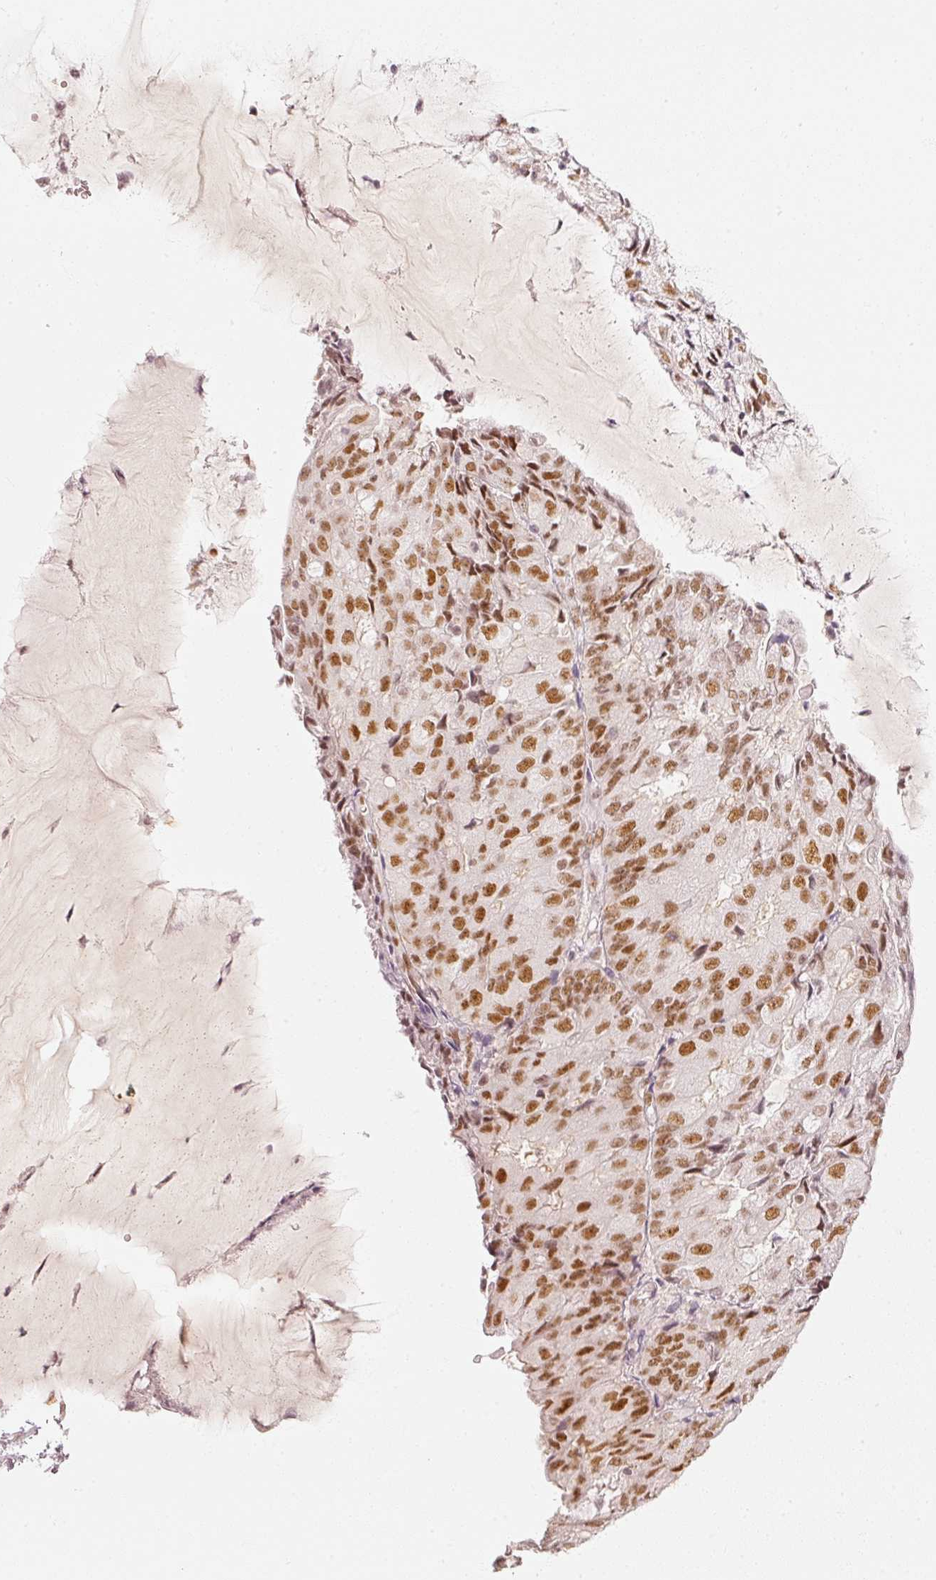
{"staining": {"intensity": "moderate", "quantity": ">75%", "location": "nuclear"}, "tissue": "endometrial cancer", "cell_type": "Tumor cells", "image_type": "cancer", "snomed": [{"axis": "morphology", "description": "Adenocarcinoma, NOS"}, {"axis": "topography", "description": "Endometrium"}], "caption": "Immunohistochemistry (IHC) of human adenocarcinoma (endometrial) exhibits medium levels of moderate nuclear expression in approximately >75% of tumor cells. The protein is stained brown, and the nuclei are stained in blue (DAB IHC with brightfield microscopy, high magnification).", "gene": "PPP1R10", "patient": {"sex": "female", "age": 81}}